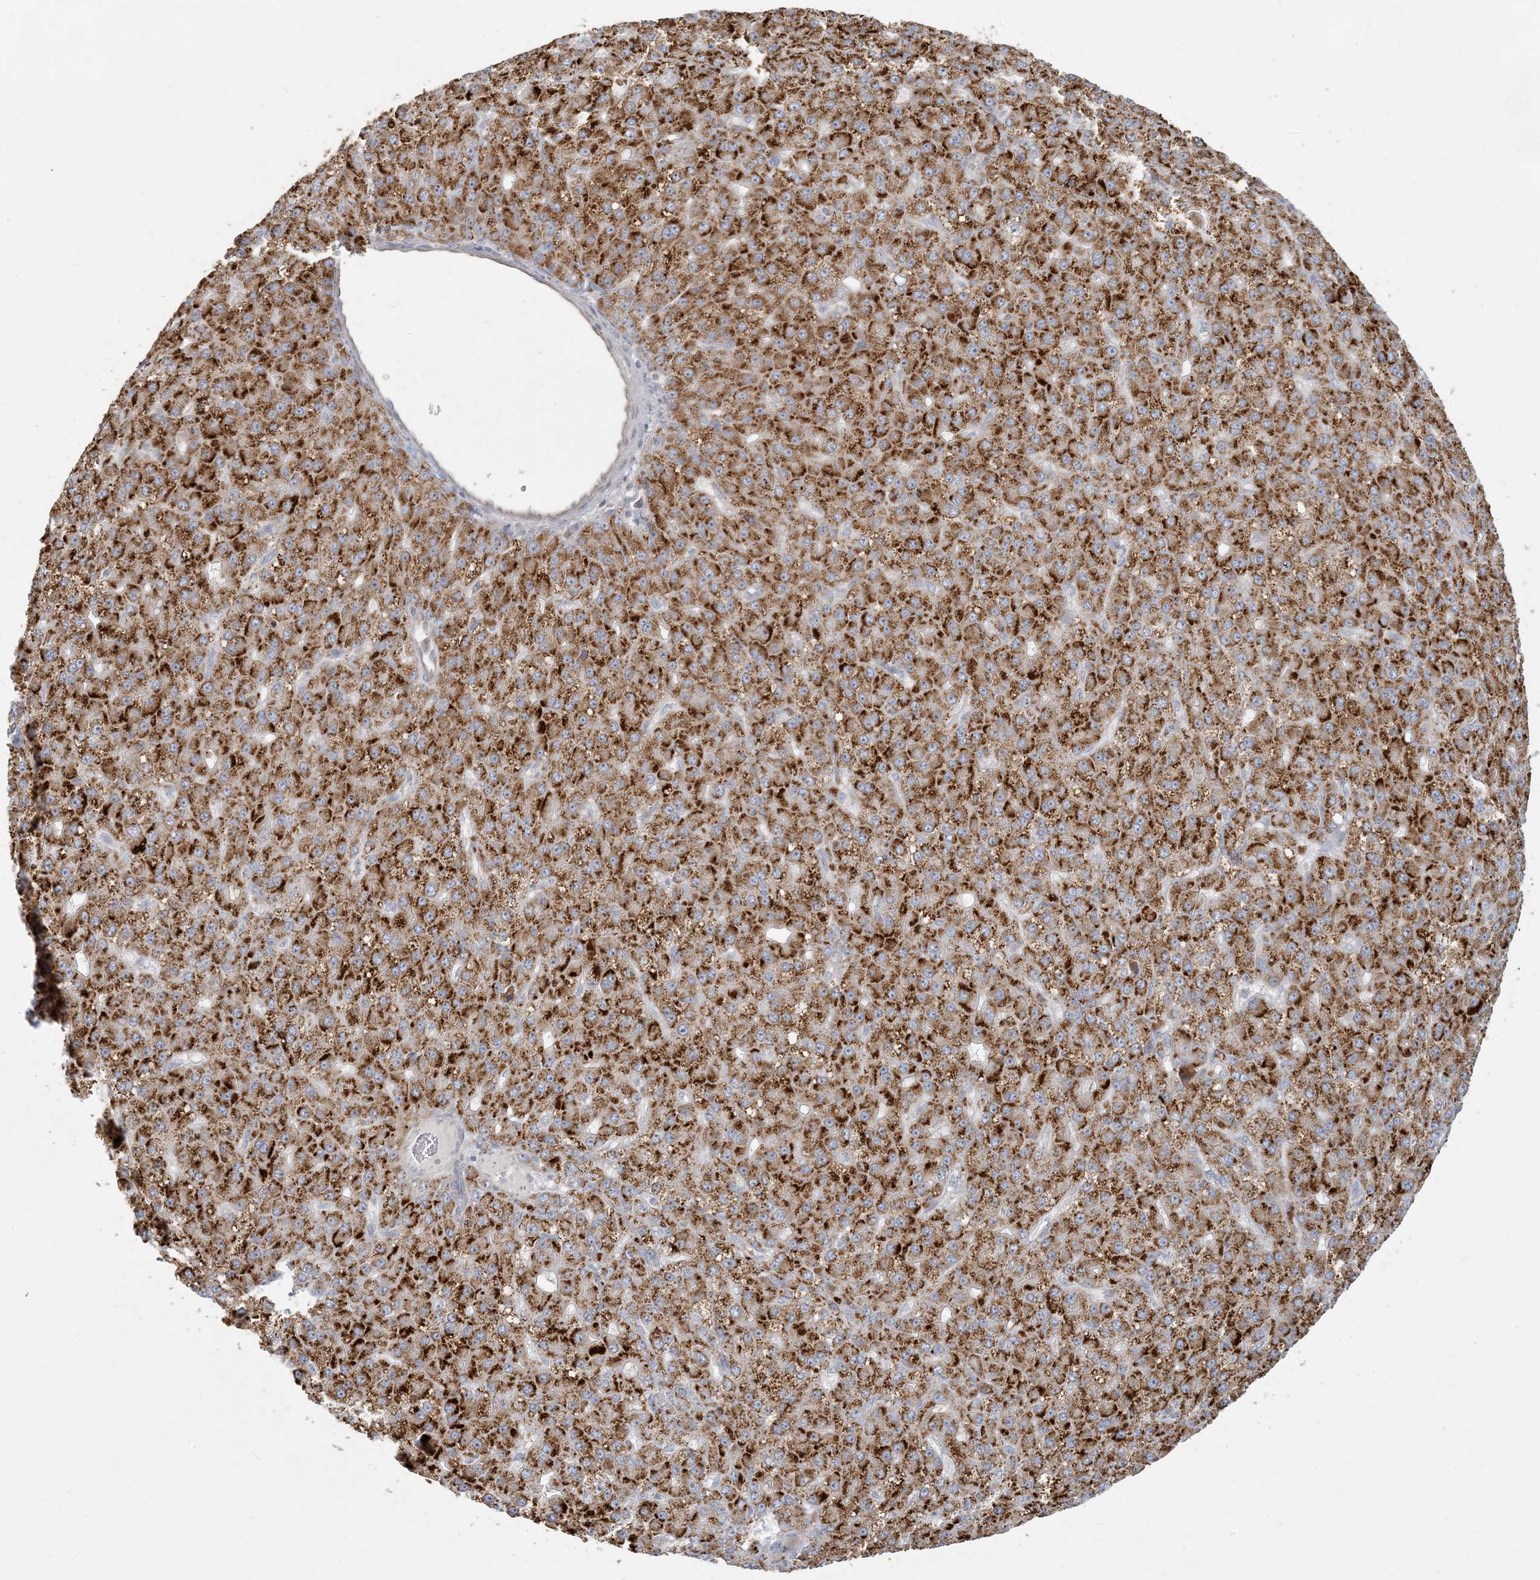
{"staining": {"intensity": "strong", "quantity": ">75%", "location": "cytoplasmic/membranous"}, "tissue": "liver cancer", "cell_type": "Tumor cells", "image_type": "cancer", "snomed": [{"axis": "morphology", "description": "Carcinoma, Hepatocellular, NOS"}, {"axis": "topography", "description": "Liver"}], "caption": "This is an image of immunohistochemistry (IHC) staining of liver hepatocellular carcinoma, which shows strong expression in the cytoplasmic/membranous of tumor cells.", "gene": "MCAT", "patient": {"sex": "male", "age": 67}}